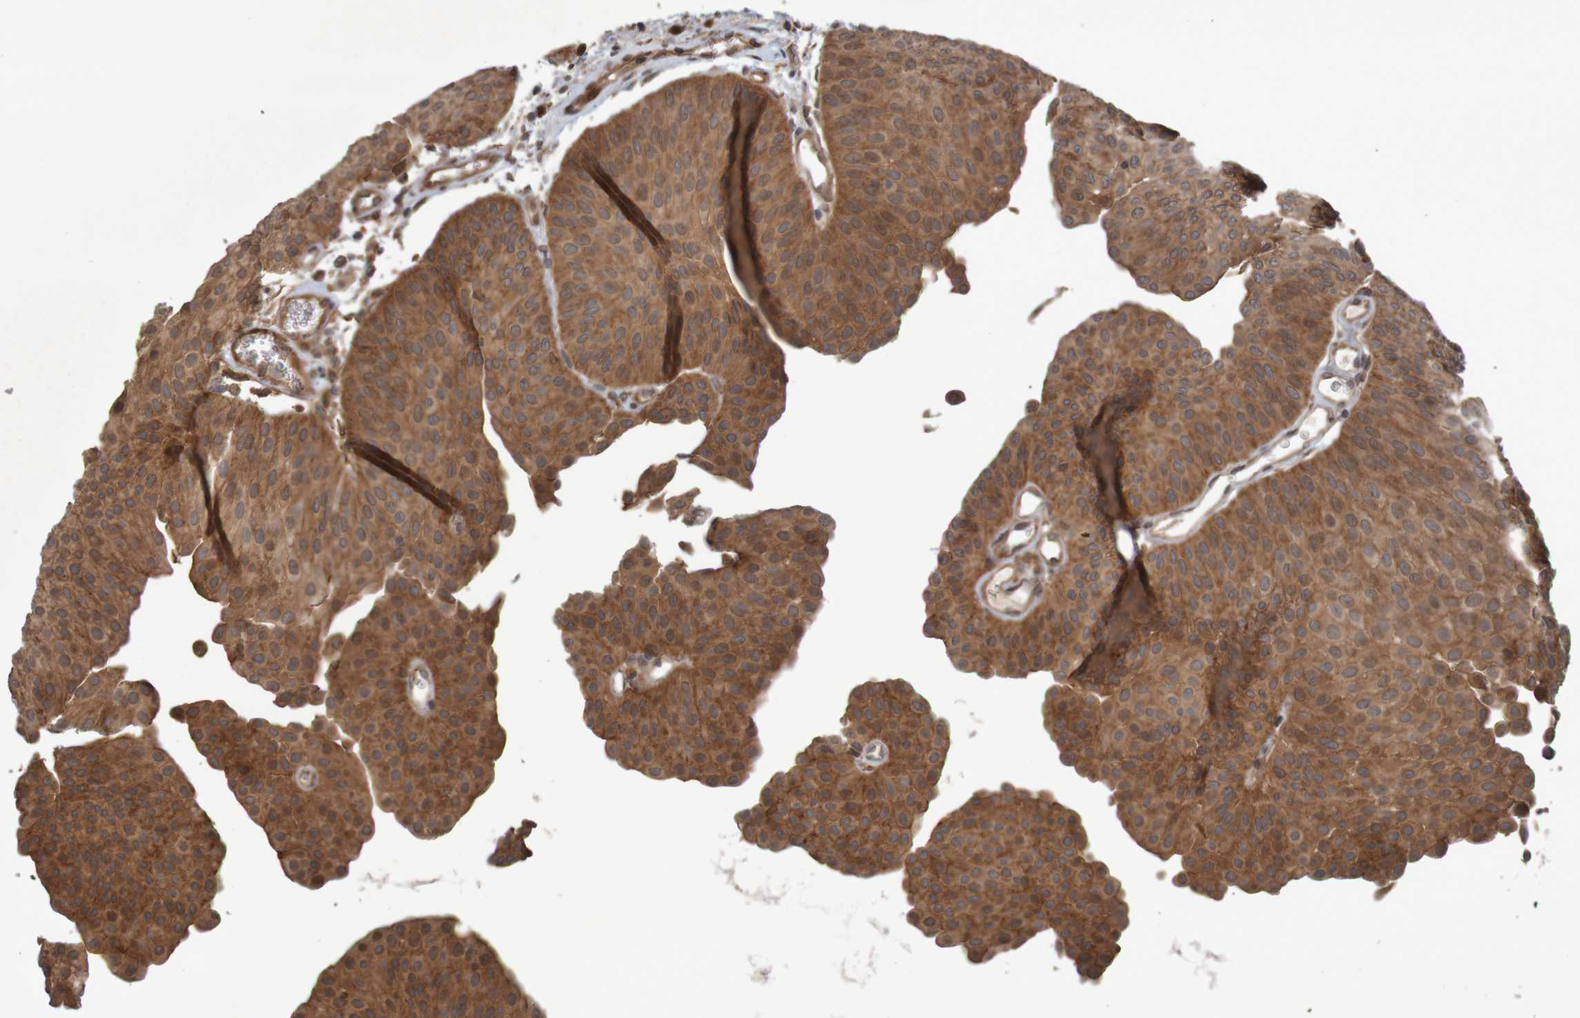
{"staining": {"intensity": "moderate", "quantity": ">75%", "location": "cytoplasmic/membranous"}, "tissue": "urothelial cancer", "cell_type": "Tumor cells", "image_type": "cancer", "snomed": [{"axis": "morphology", "description": "Urothelial carcinoma, Low grade"}, {"axis": "topography", "description": "Urinary bladder"}], "caption": "The micrograph reveals a brown stain indicating the presence of a protein in the cytoplasmic/membranous of tumor cells in urothelial cancer. The staining was performed using DAB (3,3'-diaminobenzidine), with brown indicating positive protein expression. Nuclei are stained blue with hematoxylin.", "gene": "ARHGEF11", "patient": {"sex": "female", "age": 60}}